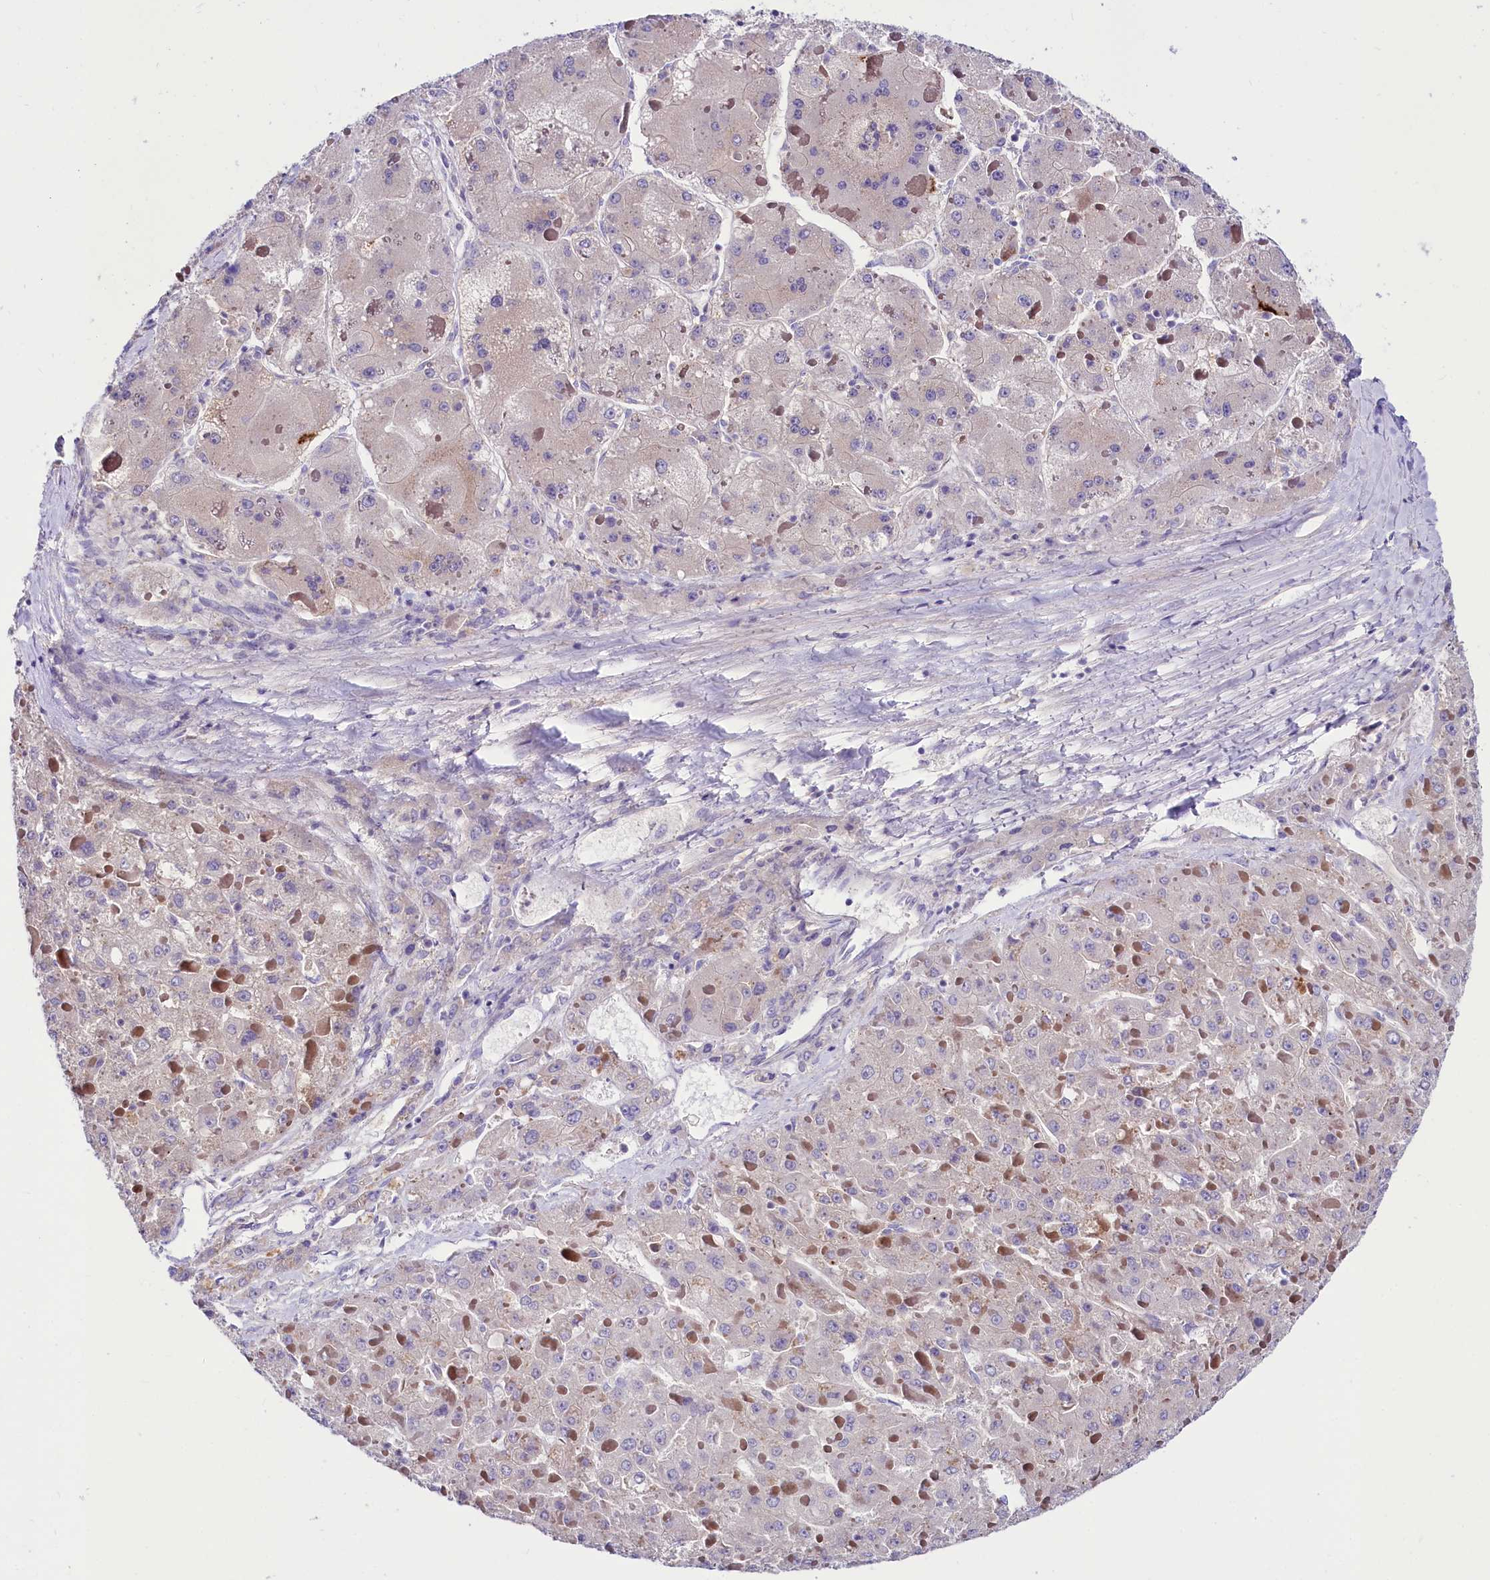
{"staining": {"intensity": "negative", "quantity": "none", "location": "none"}, "tissue": "liver cancer", "cell_type": "Tumor cells", "image_type": "cancer", "snomed": [{"axis": "morphology", "description": "Carcinoma, Hepatocellular, NOS"}, {"axis": "topography", "description": "Liver"}], "caption": "Tumor cells show no significant protein staining in hepatocellular carcinoma (liver).", "gene": "ABHD5", "patient": {"sex": "female", "age": 73}}